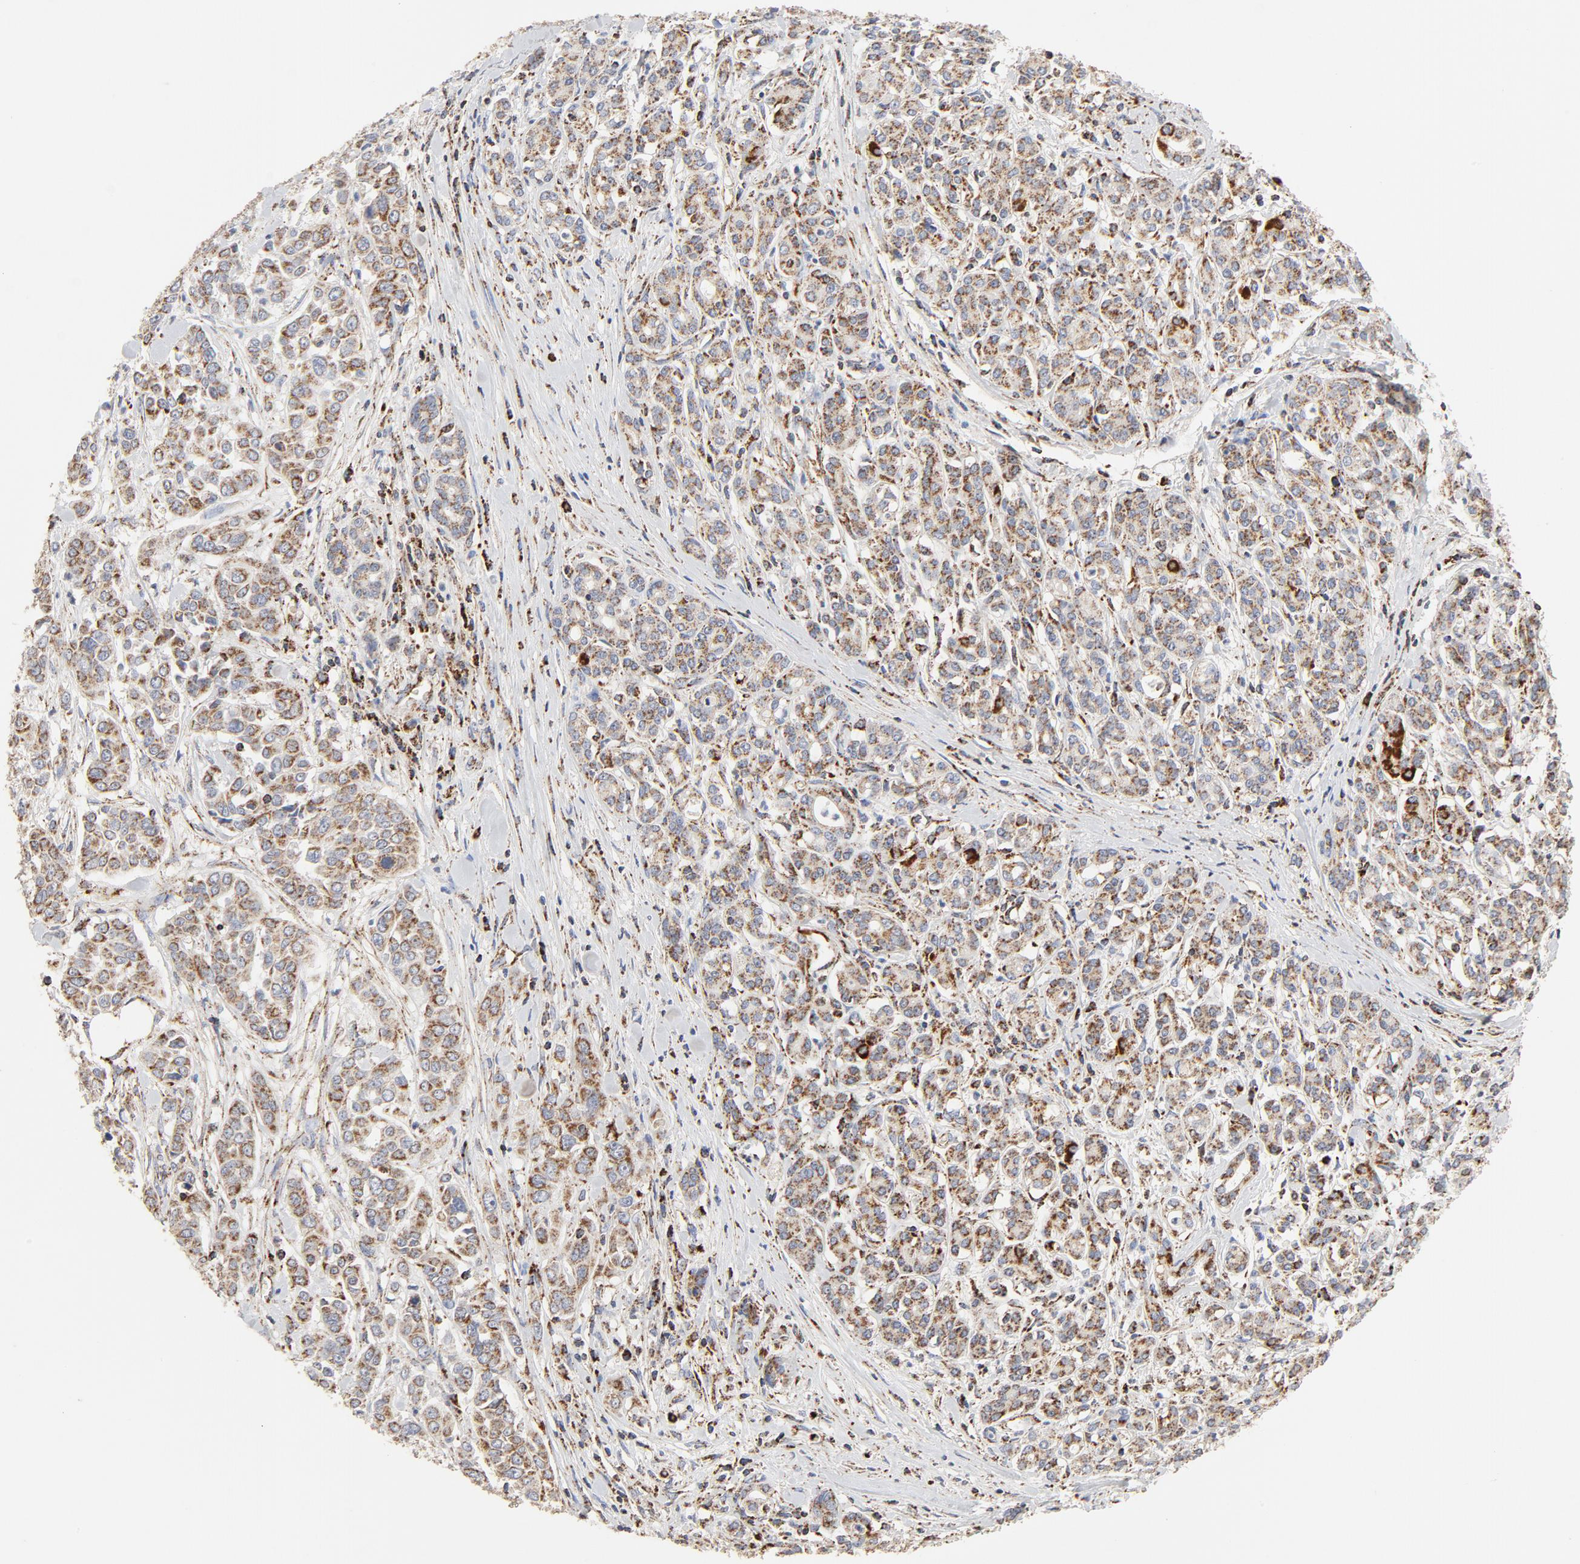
{"staining": {"intensity": "moderate", "quantity": ">75%", "location": "cytoplasmic/membranous"}, "tissue": "pancreatic cancer", "cell_type": "Tumor cells", "image_type": "cancer", "snomed": [{"axis": "morphology", "description": "Adenocarcinoma, NOS"}, {"axis": "topography", "description": "Pancreas"}], "caption": "Pancreatic cancer (adenocarcinoma) tissue shows moderate cytoplasmic/membranous positivity in approximately >75% of tumor cells", "gene": "PCNX4", "patient": {"sex": "female", "age": 52}}